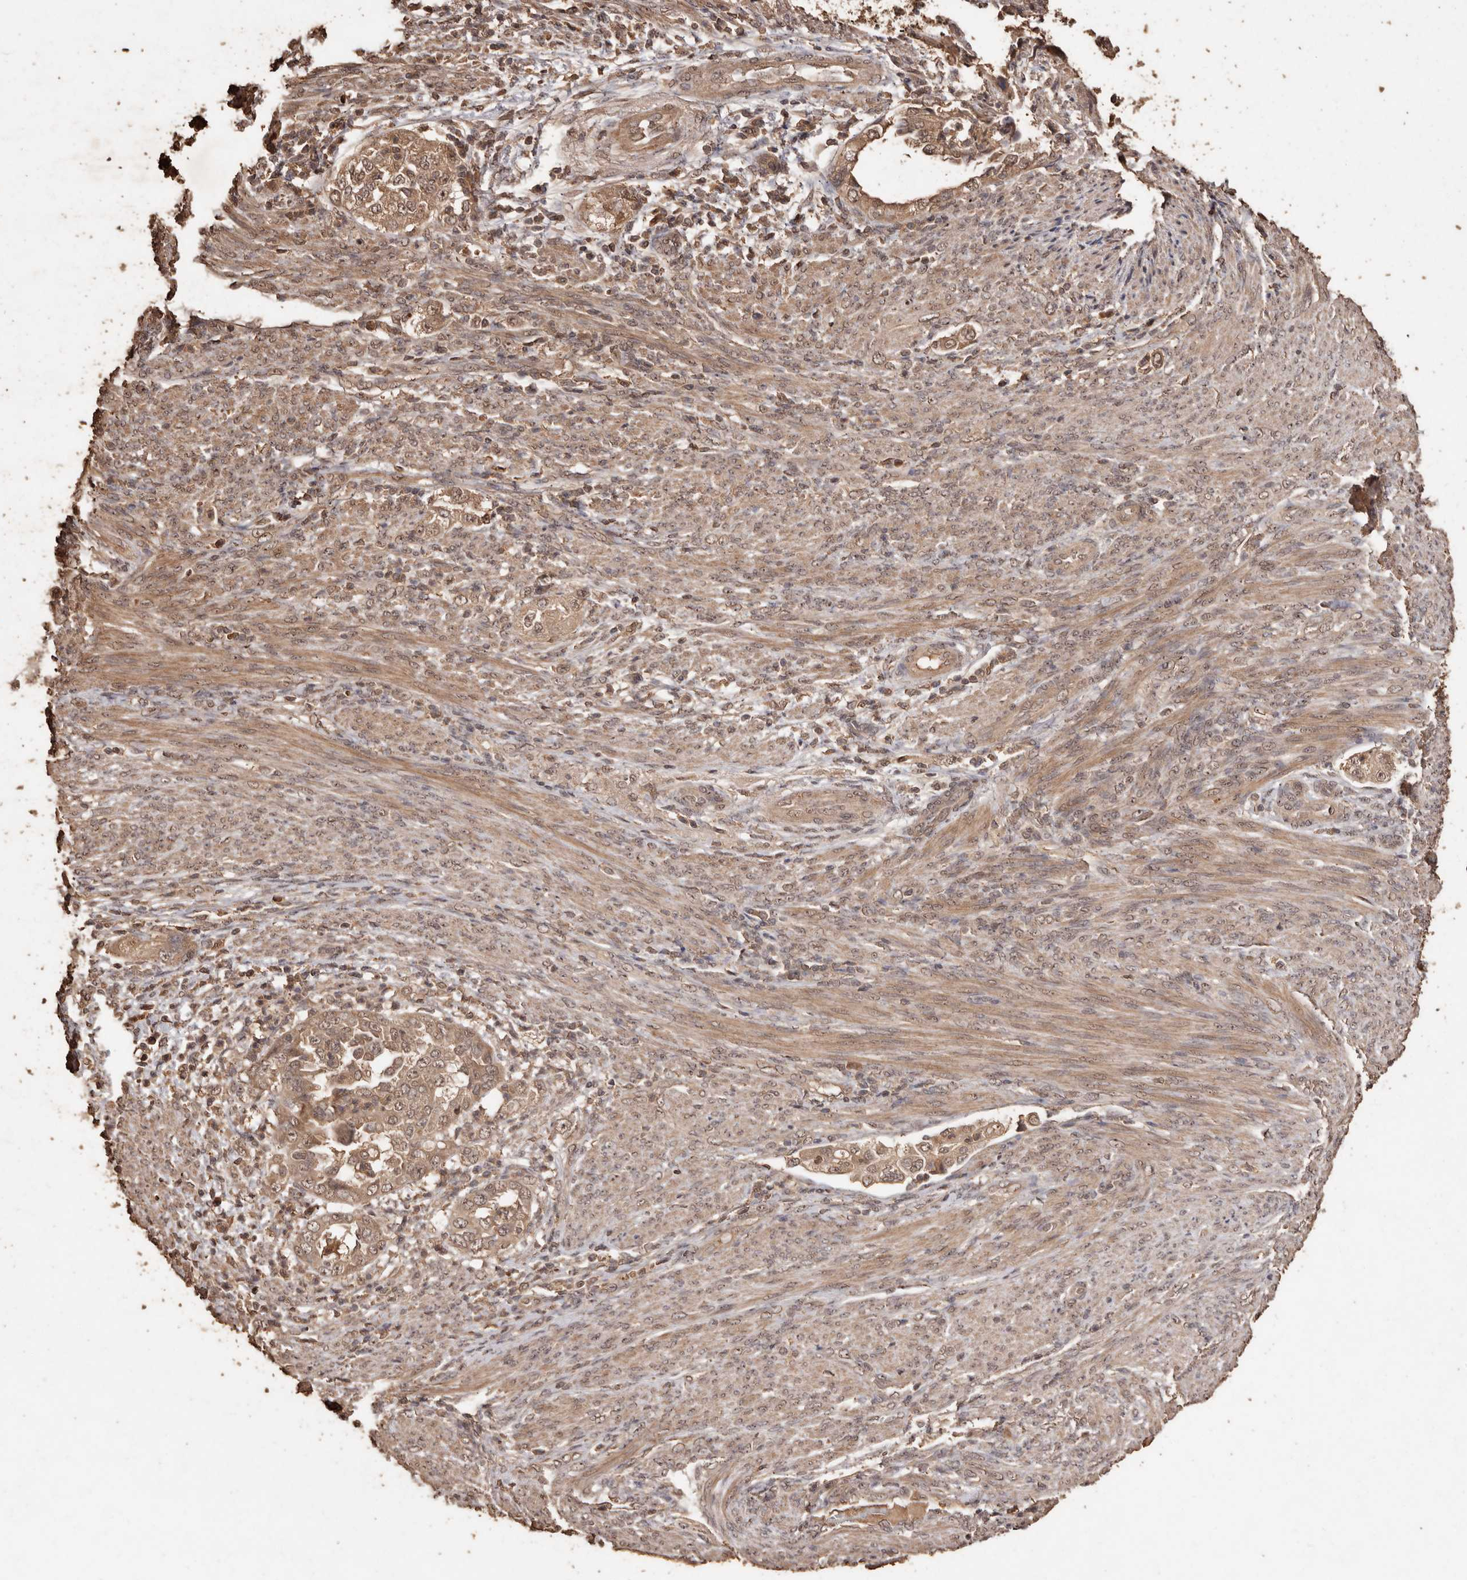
{"staining": {"intensity": "moderate", "quantity": ">75%", "location": "cytoplasmic/membranous"}, "tissue": "endometrial cancer", "cell_type": "Tumor cells", "image_type": "cancer", "snomed": [{"axis": "morphology", "description": "Adenocarcinoma, NOS"}, {"axis": "topography", "description": "Endometrium"}], "caption": "Moderate cytoplasmic/membranous protein expression is present in about >75% of tumor cells in adenocarcinoma (endometrial).", "gene": "PKDCC", "patient": {"sex": "female", "age": 85}}